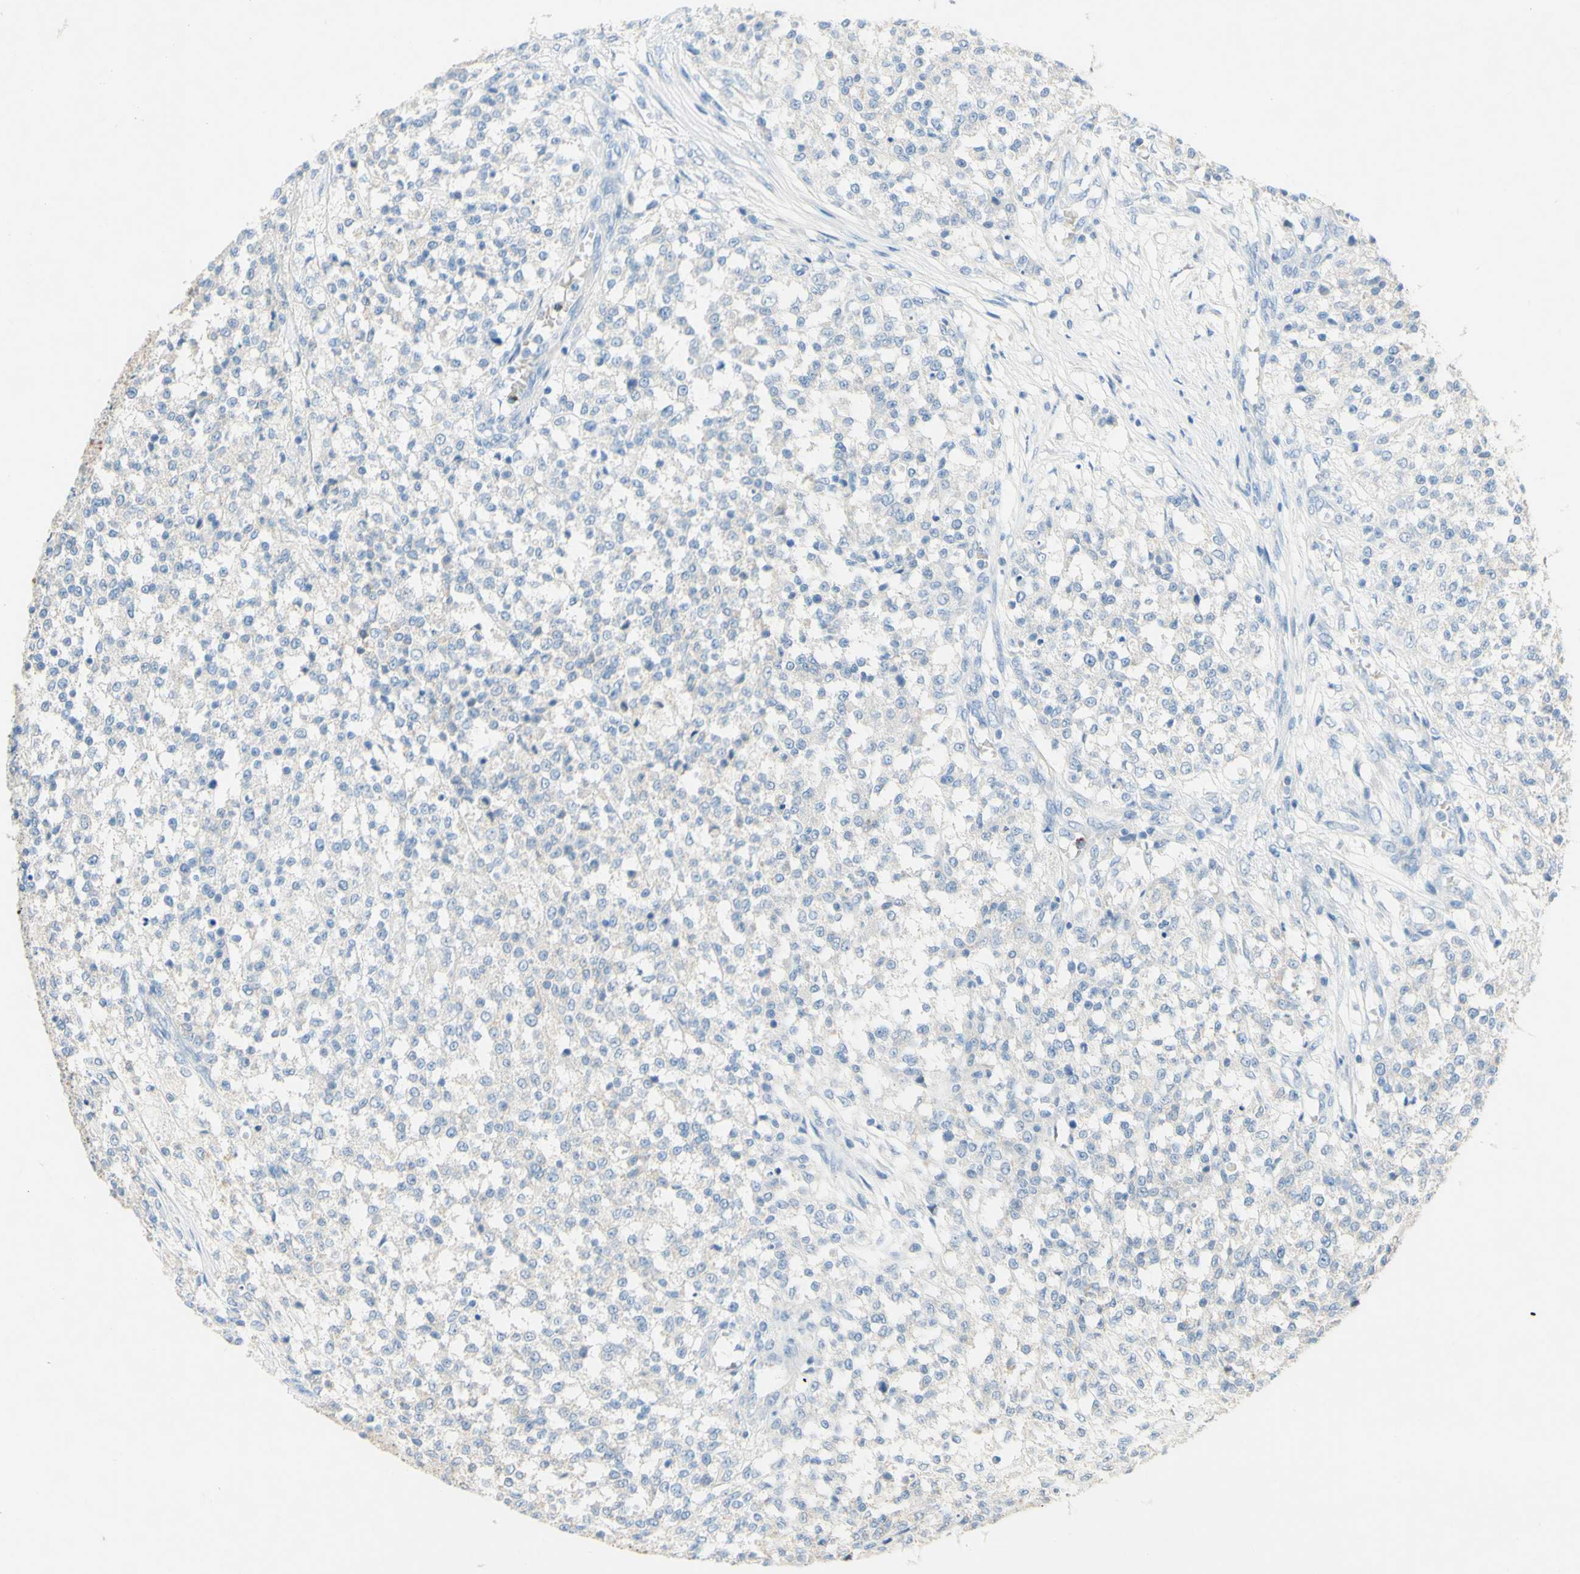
{"staining": {"intensity": "negative", "quantity": "none", "location": "none"}, "tissue": "testis cancer", "cell_type": "Tumor cells", "image_type": "cancer", "snomed": [{"axis": "morphology", "description": "Seminoma, NOS"}, {"axis": "topography", "description": "Testis"}], "caption": "Image shows no significant protein staining in tumor cells of testis seminoma.", "gene": "ACADL", "patient": {"sex": "male", "age": 59}}